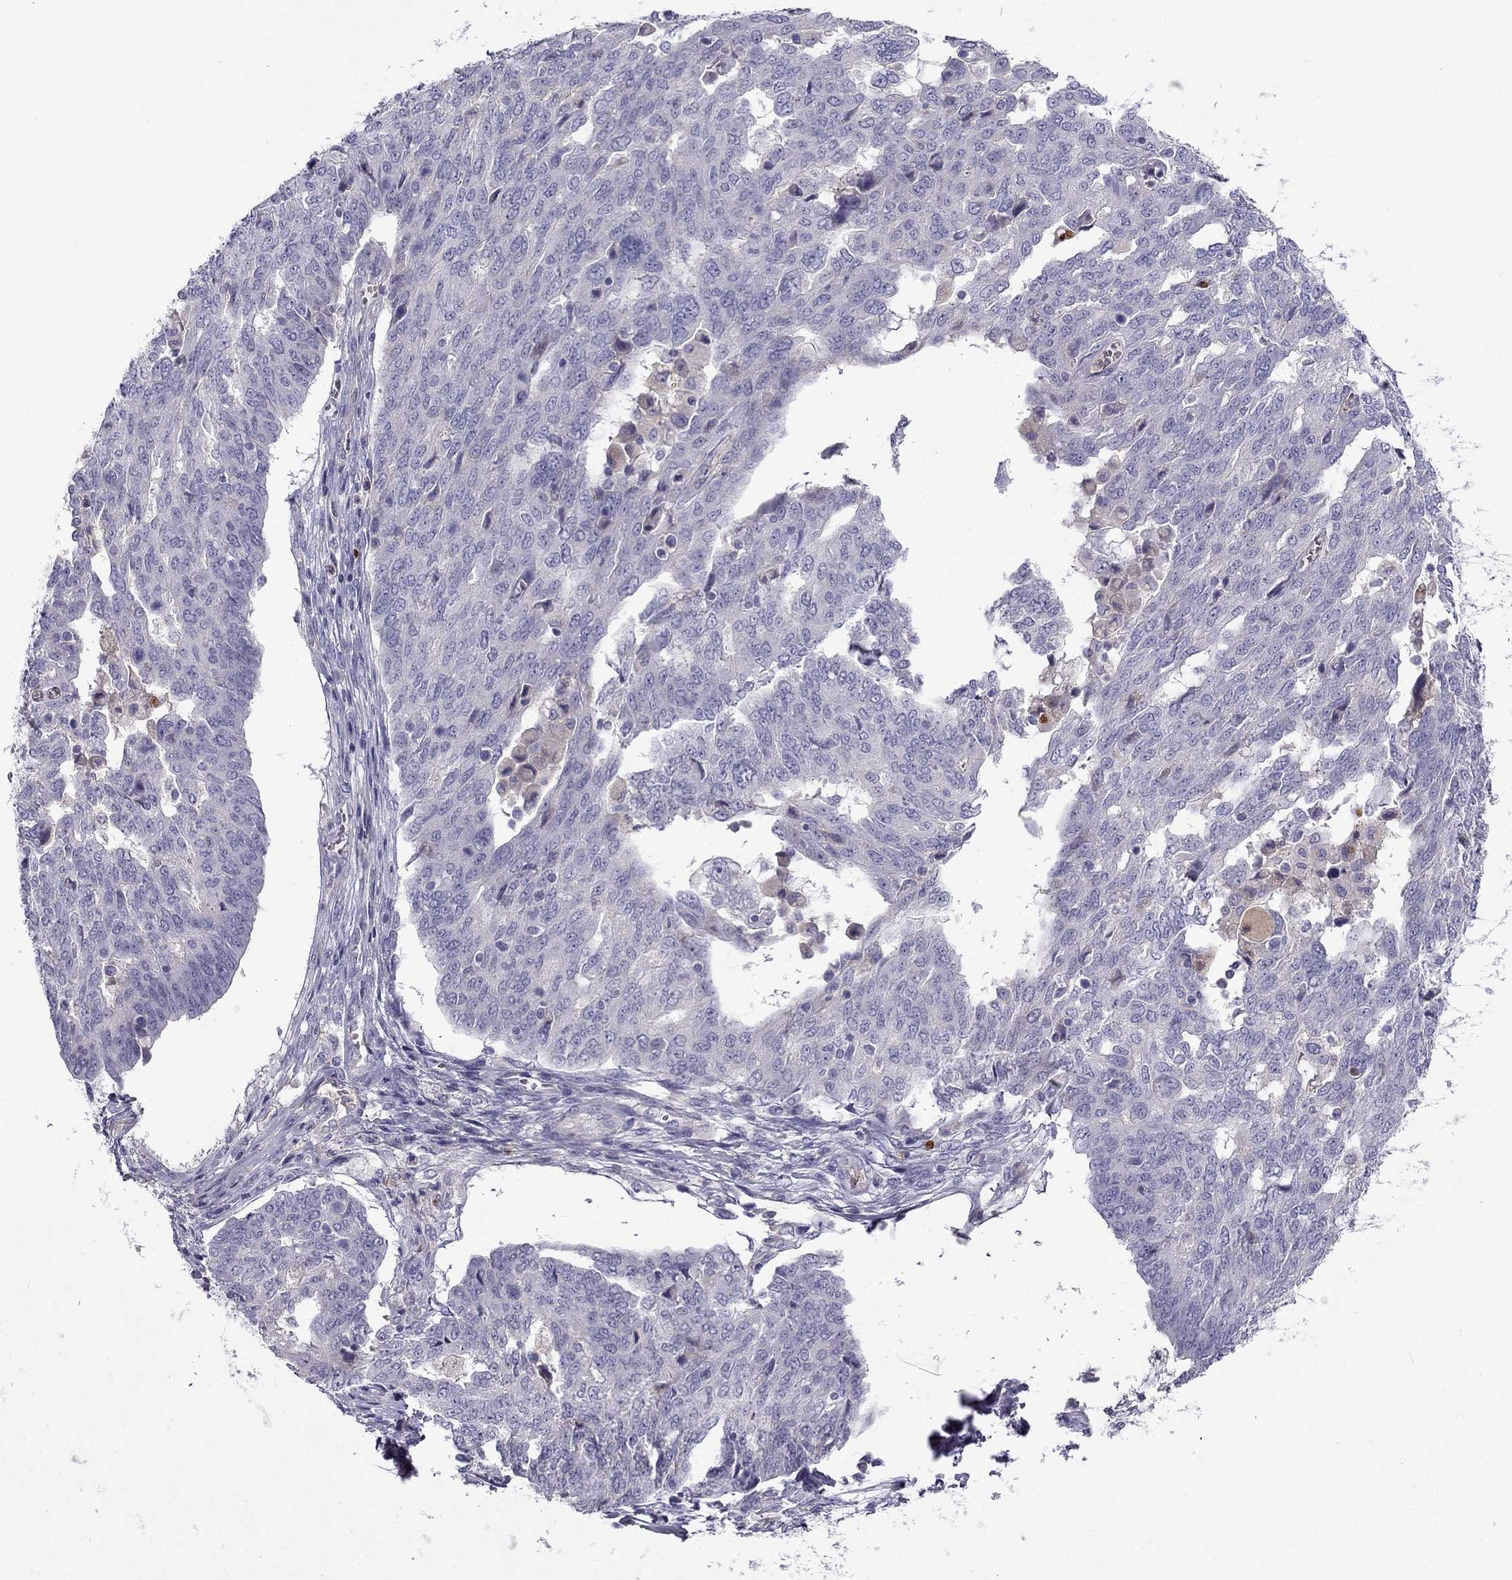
{"staining": {"intensity": "negative", "quantity": "none", "location": "none"}, "tissue": "ovarian cancer", "cell_type": "Tumor cells", "image_type": "cancer", "snomed": [{"axis": "morphology", "description": "Cystadenocarcinoma, serous, NOS"}, {"axis": "topography", "description": "Ovary"}], "caption": "IHC of human serous cystadenocarcinoma (ovarian) displays no expression in tumor cells.", "gene": "STOML3", "patient": {"sex": "female", "age": 67}}